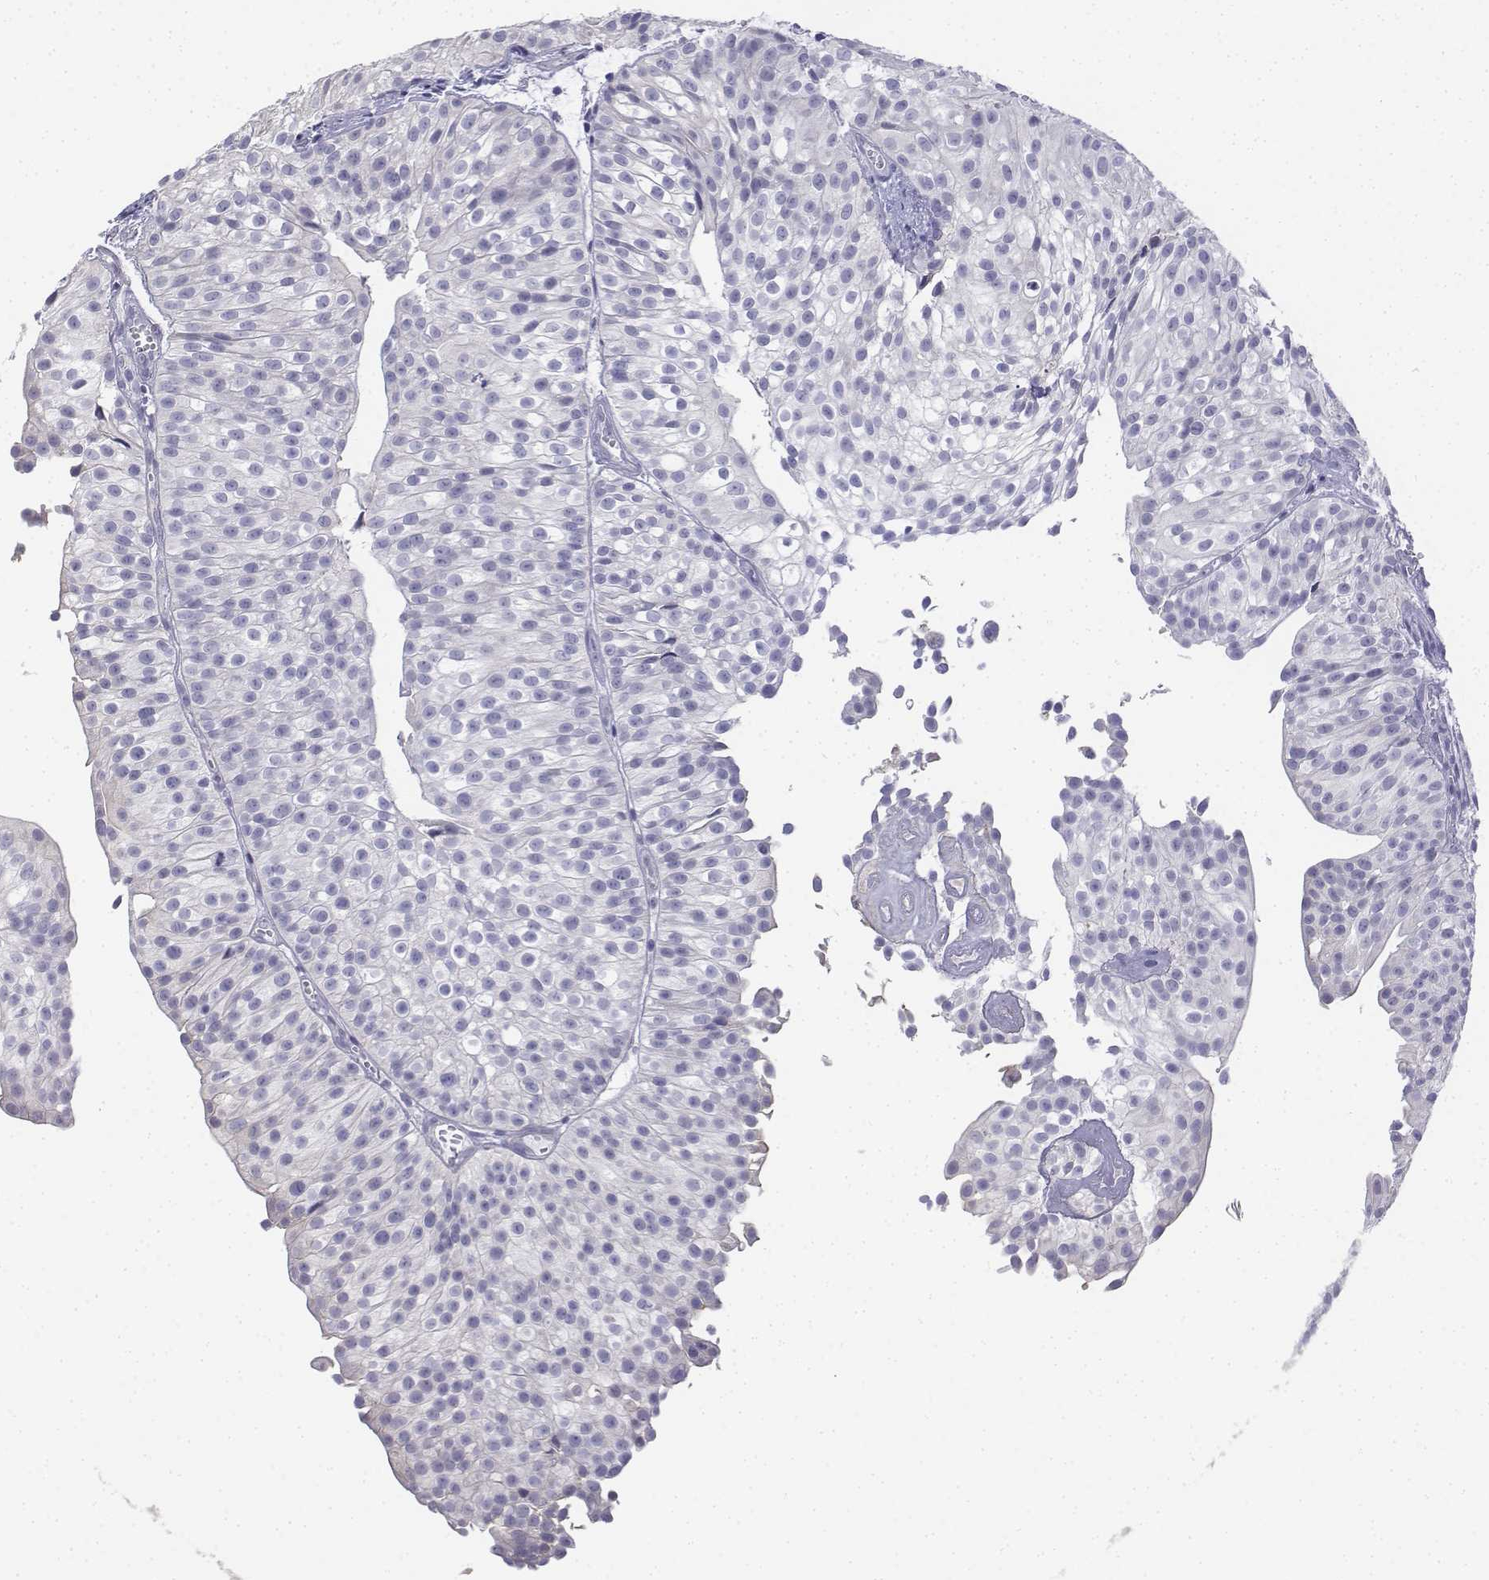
{"staining": {"intensity": "negative", "quantity": "none", "location": "none"}, "tissue": "urothelial cancer", "cell_type": "Tumor cells", "image_type": "cancer", "snomed": [{"axis": "morphology", "description": "Urothelial carcinoma, Low grade"}, {"axis": "topography", "description": "Urinary bladder"}], "caption": "A photomicrograph of human low-grade urothelial carcinoma is negative for staining in tumor cells.", "gene": "LGSN", "patient": {"sex": "male", "age": 70}}